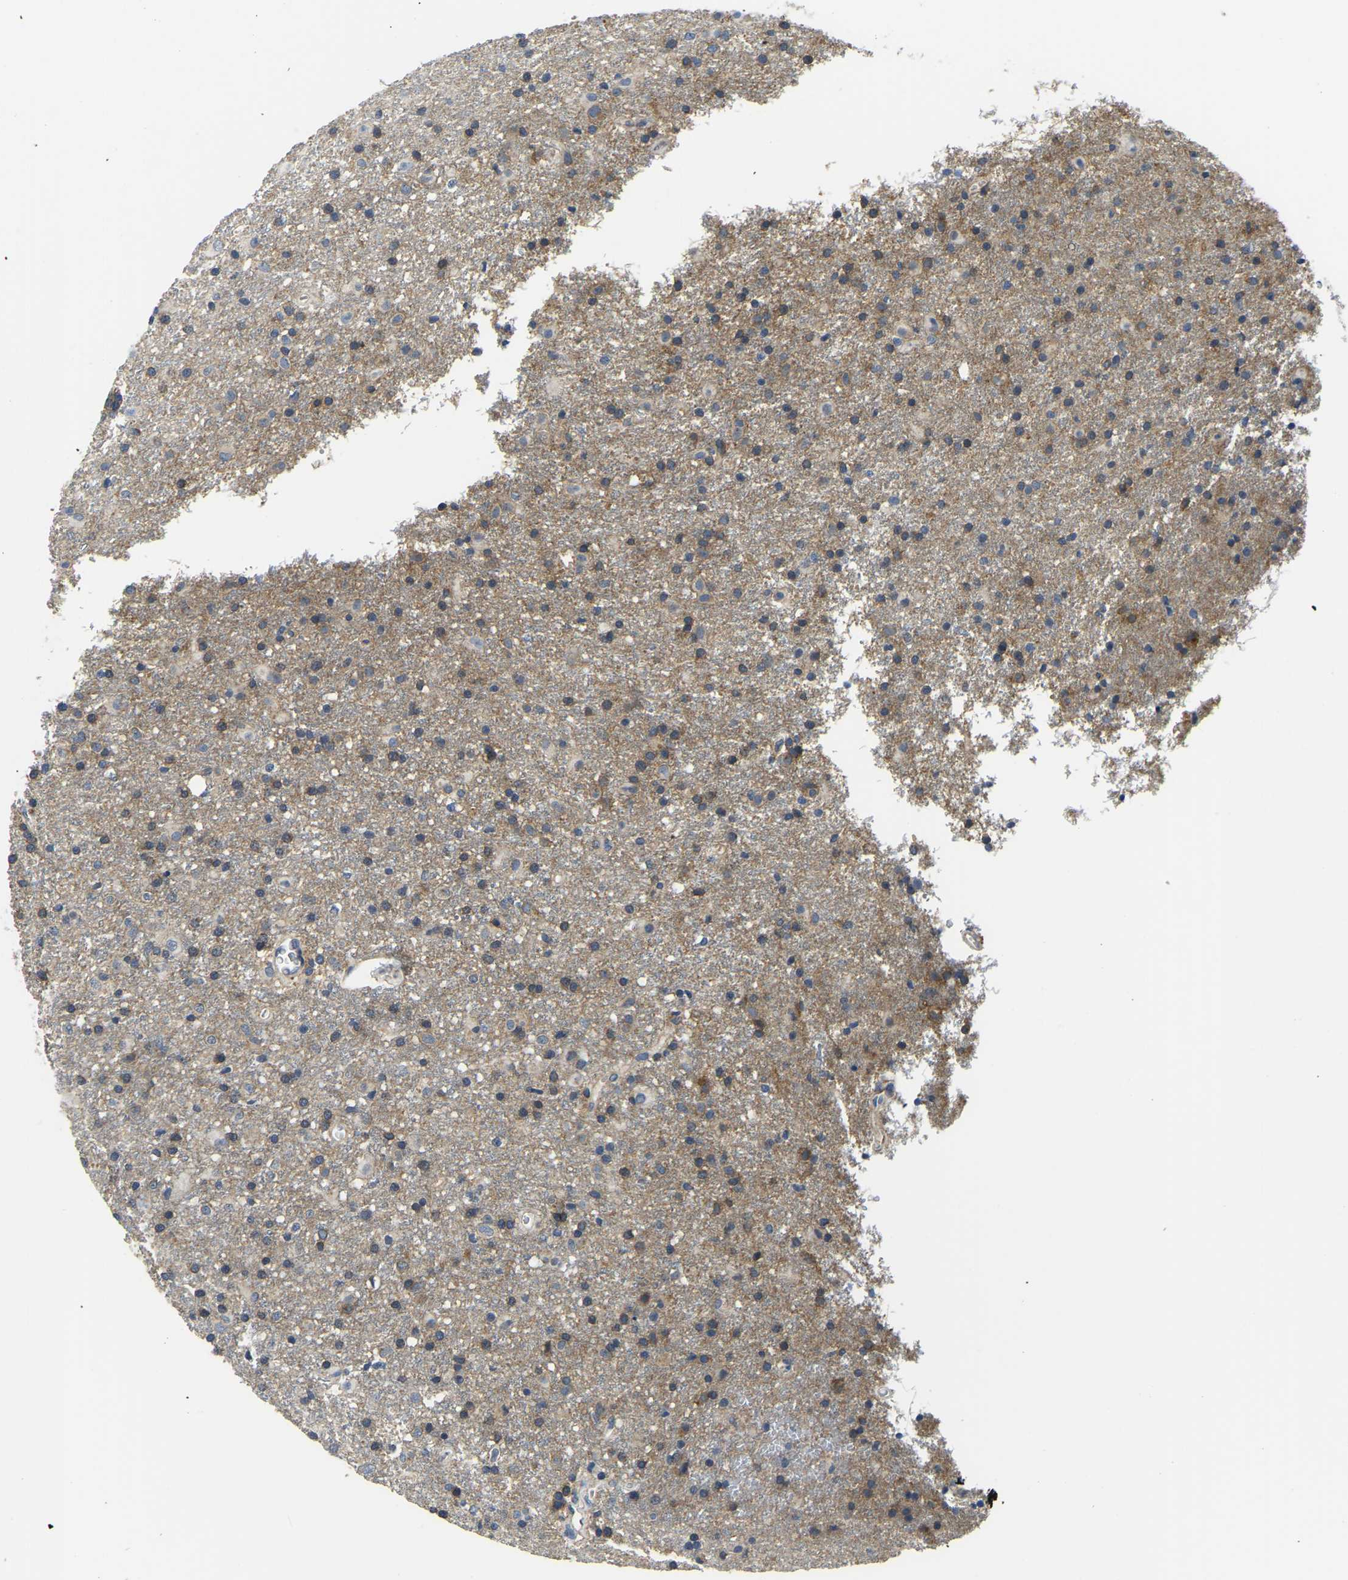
{"staining": {"intensity": "moderate", "quantity": "25%-75%", "location": "cytoplasmic/membranous"}, "tissue": "glioma", "cell_type": "Tumor cells", "image_type": "cancer", "snomed": [{"axis": "morphology", "description": "Glioma, malignant, Low grade"}, {"axis": "topography", "description": "Brain"}], "caption": "Immunohistochemistry (IHC) histopathology image of neoplastic tissue: human glioma stained using IHC reveals medium levels of moderate protein expression localized specifically in the cytoplasmic/membranous of tumor cells, appearing as a cytoplasmic/membranous brown color.", "gene": "ITGA2", "patient": {"sex": "male", "age": 65}}